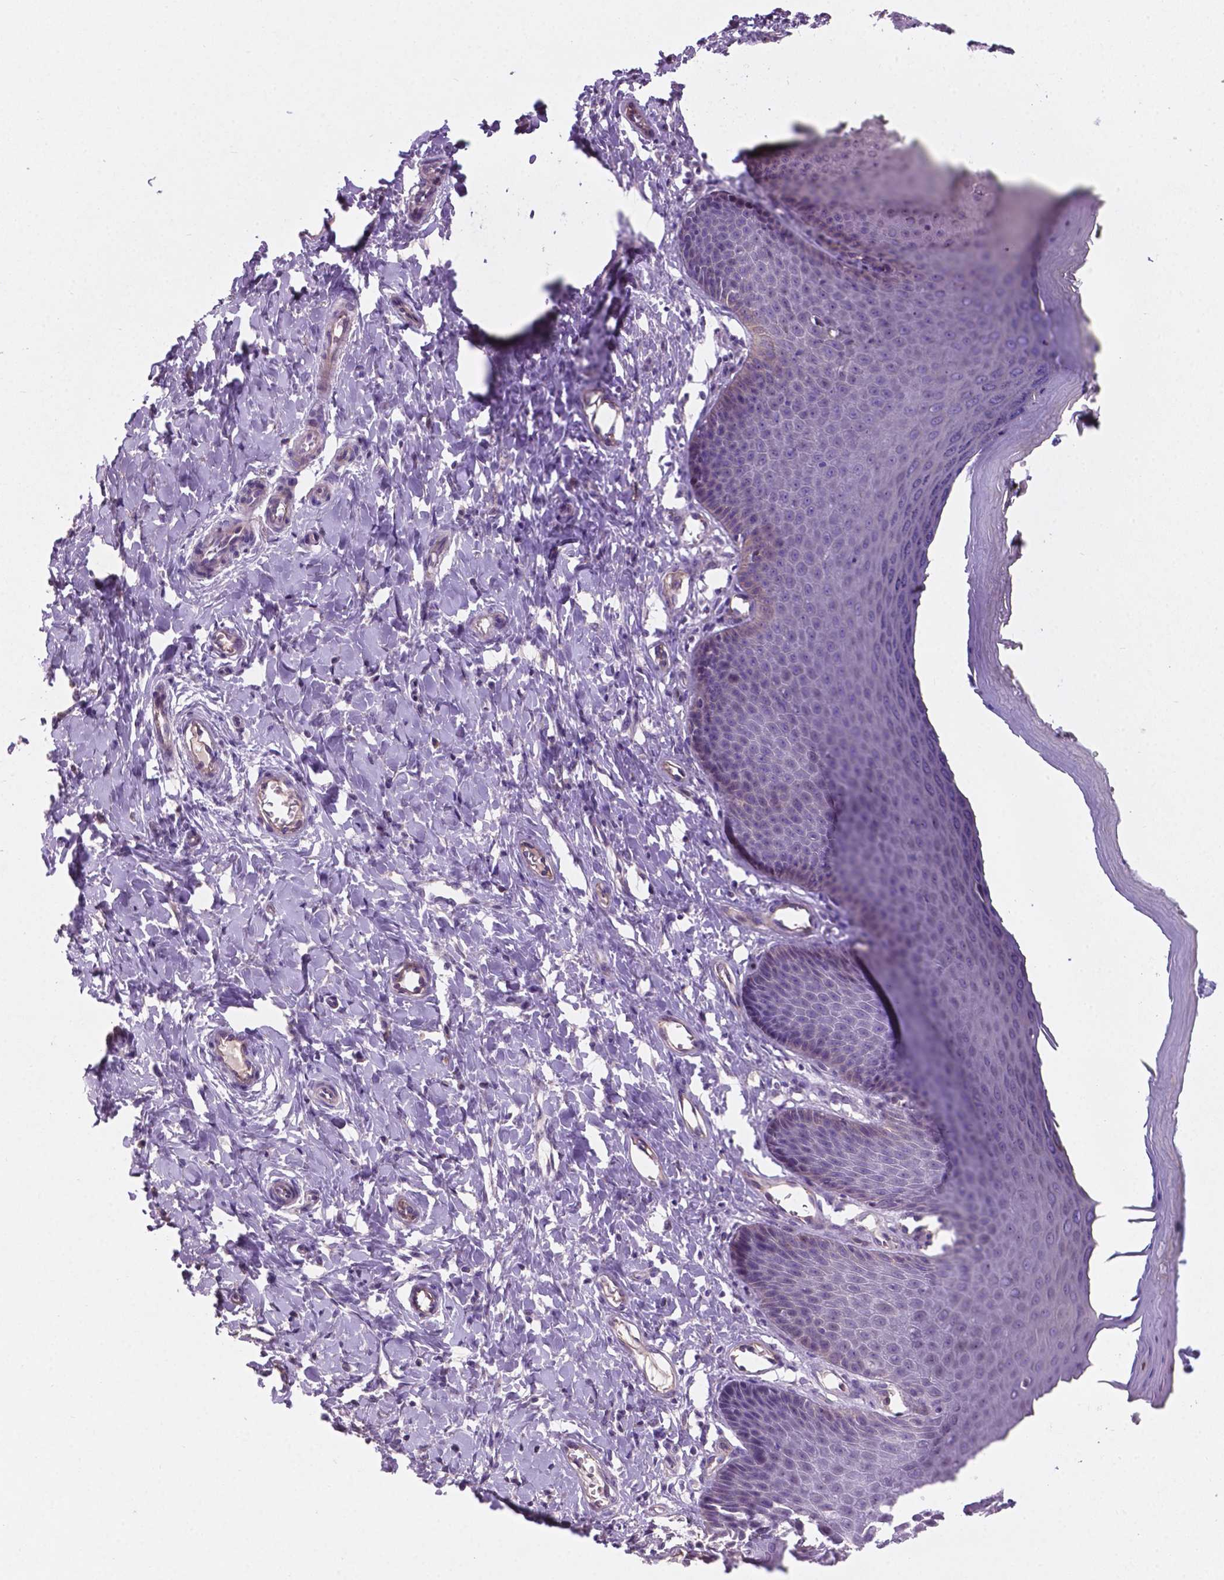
{"staining": {"intensity": "weak", "quantity": "<25%", "location": "cytoplasmic/membranous"}, "tissue": "vagina", "cell_type": "Squamous epithelial cells", "image_type": "normal", "snomed": [{"axis": "morphology", "description": "Normal tissue, NOS"}, {"axis": "topography", "description": "Vagina"}], "caption": "Squamous epithelial cells show no significant expression in benign vagina. (Stains: DAB (3,3'-diaminobenzidine) immunohistochemistry (IHC) with hematoxylin counter stain, Microscopy: brightfield microscopy at high magnification).", "gene": "ARL5C", "patient": {"sex": "female", "age": 83}}